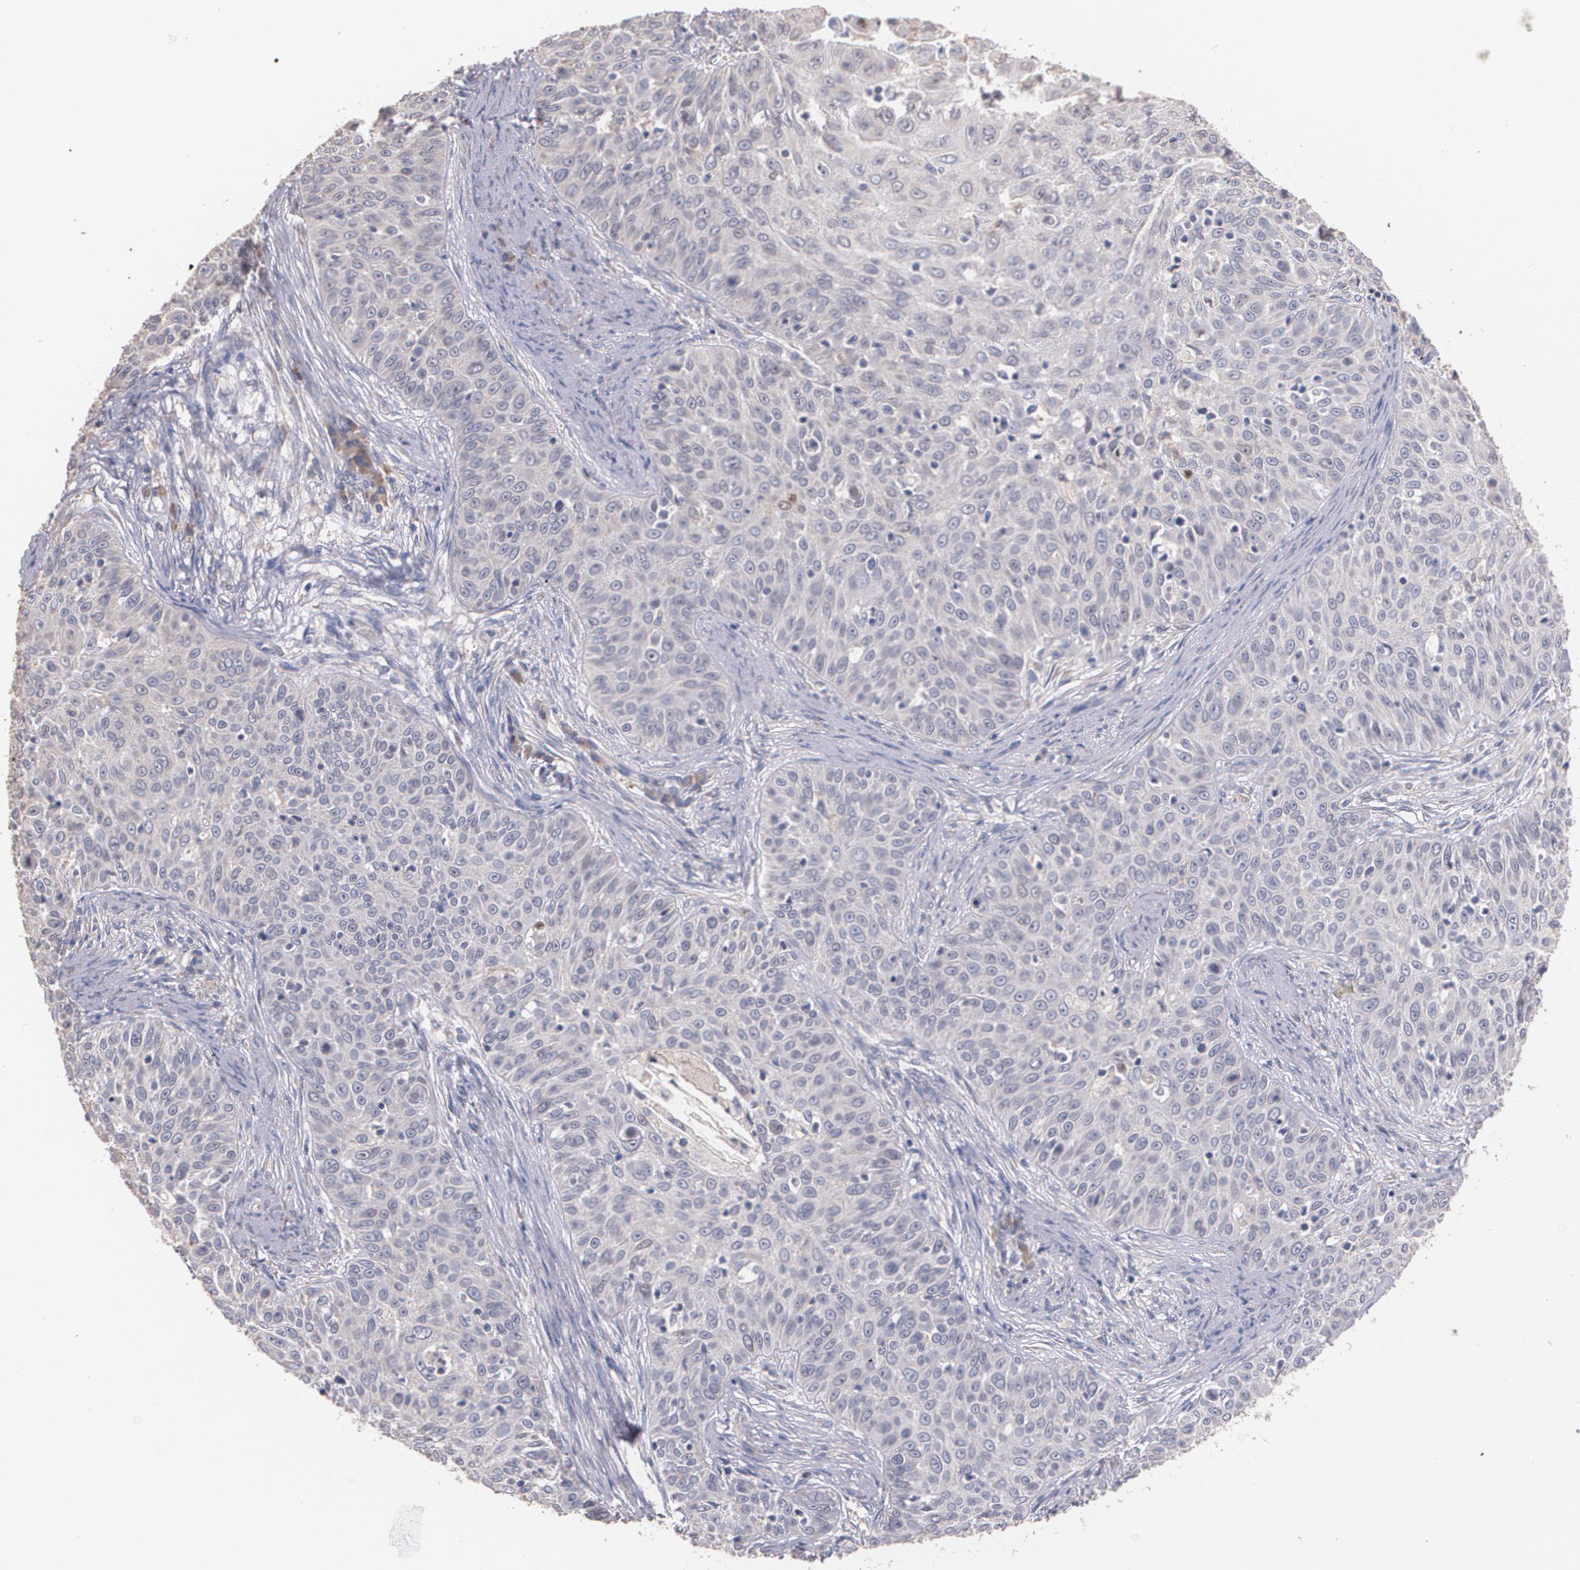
{"staining": {"intensity": "weak", "quantity": "<25%", "location": "cytoplasmic/membranous"}, "tissue": "skin cancer", "cell_type": "Tumor cells", "image_type": "cancer", "snomed": [{"axis": "morphology", "description": "Squamous cell carcinoma, NOS"}, {"axis": "topography", "description": "Skin"}], "caption": "Tumor cells show no significant positivity in skin cancer (squamous cell carcinoma).", "gene": "ATF3", "patient": {"sex": "male", "age": 82}}